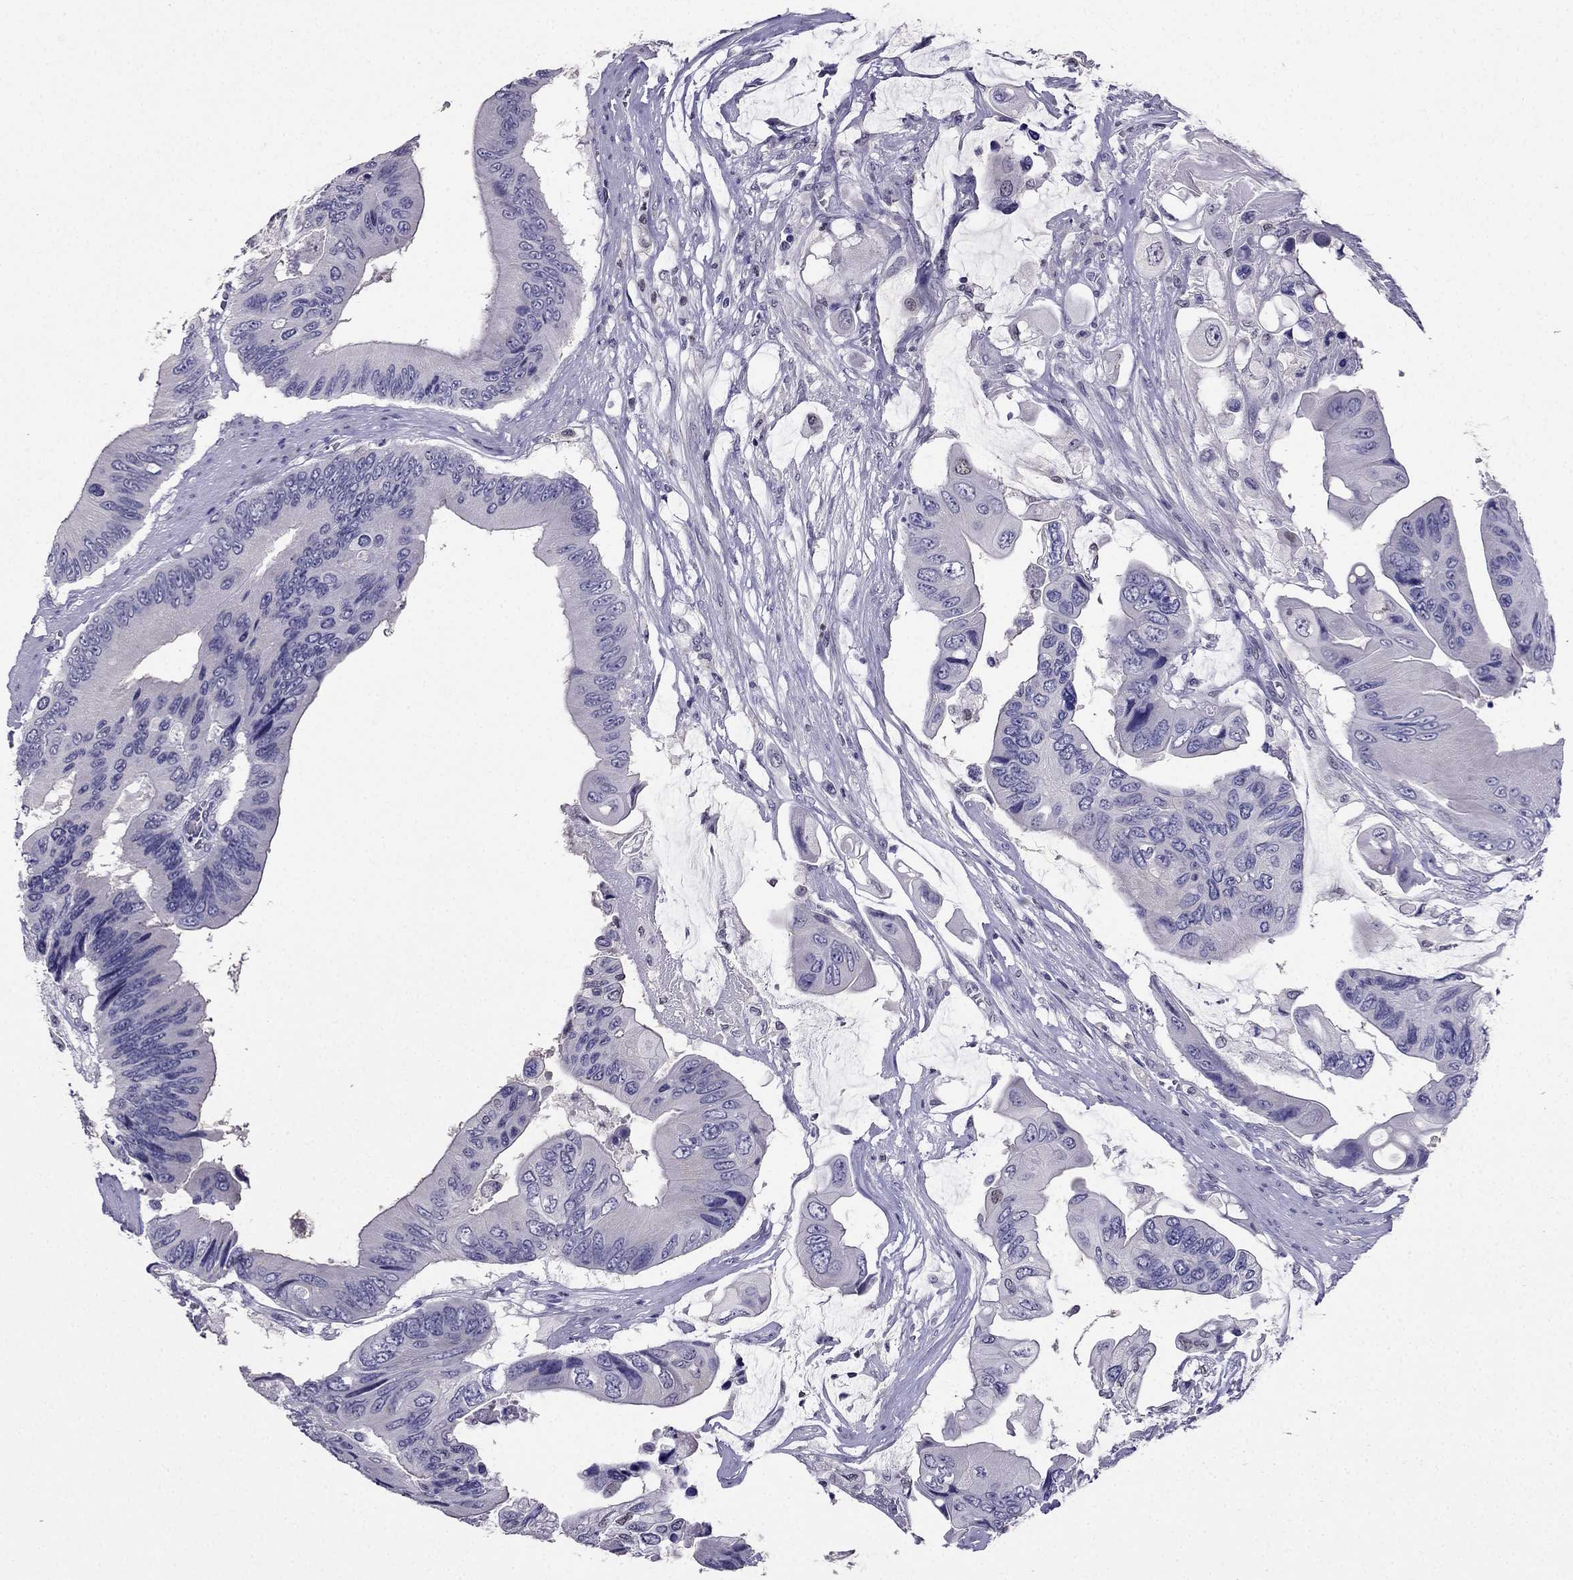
{"staining": {"intensity": "negative", "quantity": "none", "location": "none"}, "tissue": "colorectal cancer", "cell_type": "Tumor cells", "image_type": "cancer", "snomed": [{"axis": "morphology", "description": "Adenocarcinoma, NOS"}, {"axis": "topography", "description": "Rectum"}], "caption": "An IHC photomicrograph of colorectal cancer is shown. There is no staining in tumor cells of colorectal cancer.", "gene": "ARID3A", "patient": {"sex": "male", "age": 63}}